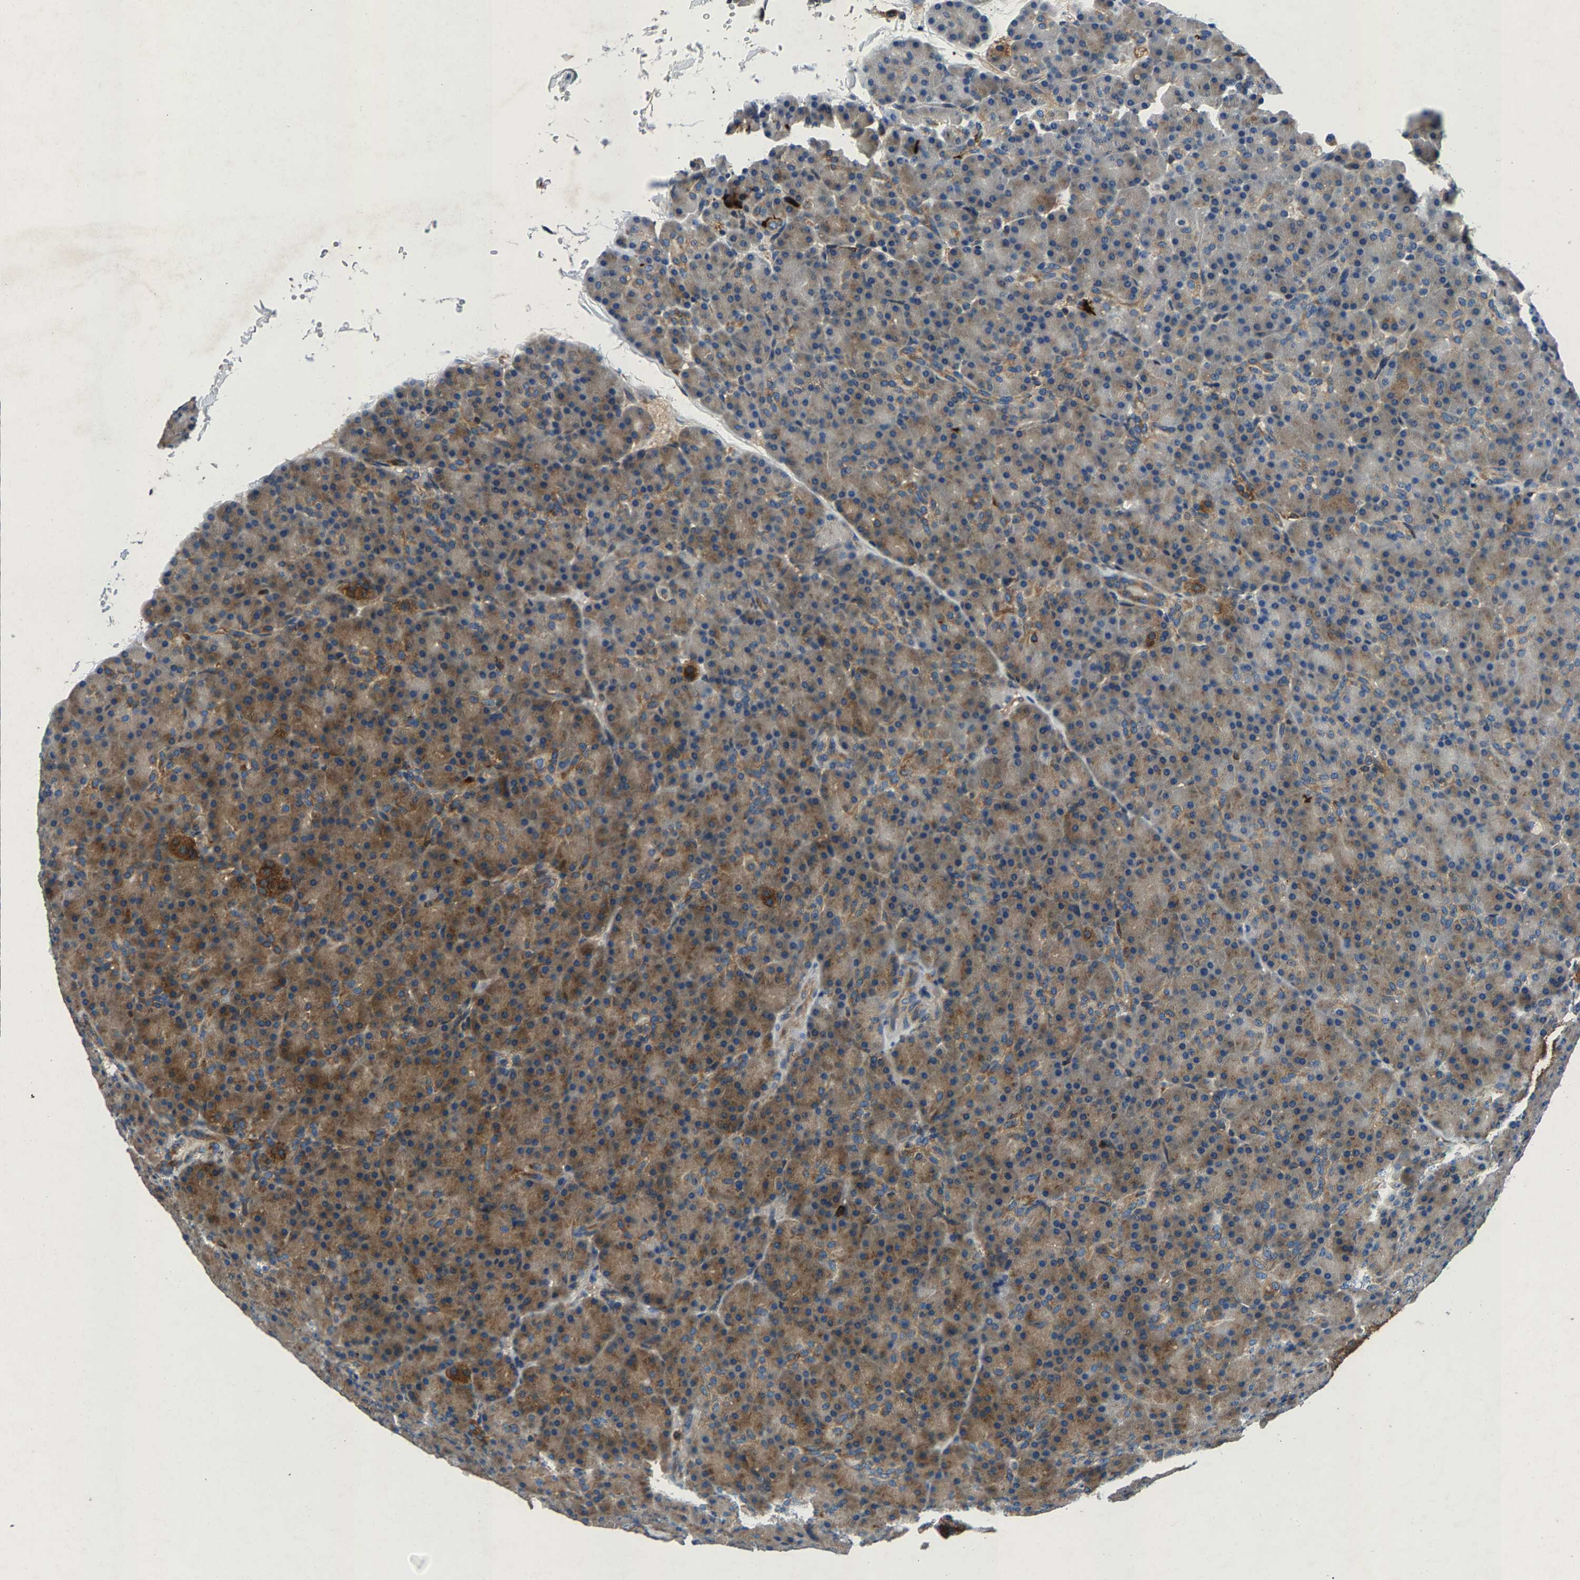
{"staining": {"intensity": "moderate", "quantity": "25%-75%", "location": "cytoplasmic/membranous"}, "tissue": "pancreas", "cell_type": "Exocrine glandular cells", "image_type": "normal", "snomed": [{"axis": "morphology", "description": "Normal tissue, NOS"}, {"axis": "topography", "description": "Pancreas"}], "caption": "This image reveals normal pancreas stained with immunohistochemistry (IHC) to label a protein in brown. The cytoplasmic/membranous of exocrine glandular cells show moderate positivity for the protein. Nuclei are counter-stained blue.", "gene": "LPCAT1", "patient": {"sex": "female", "age": 43}}